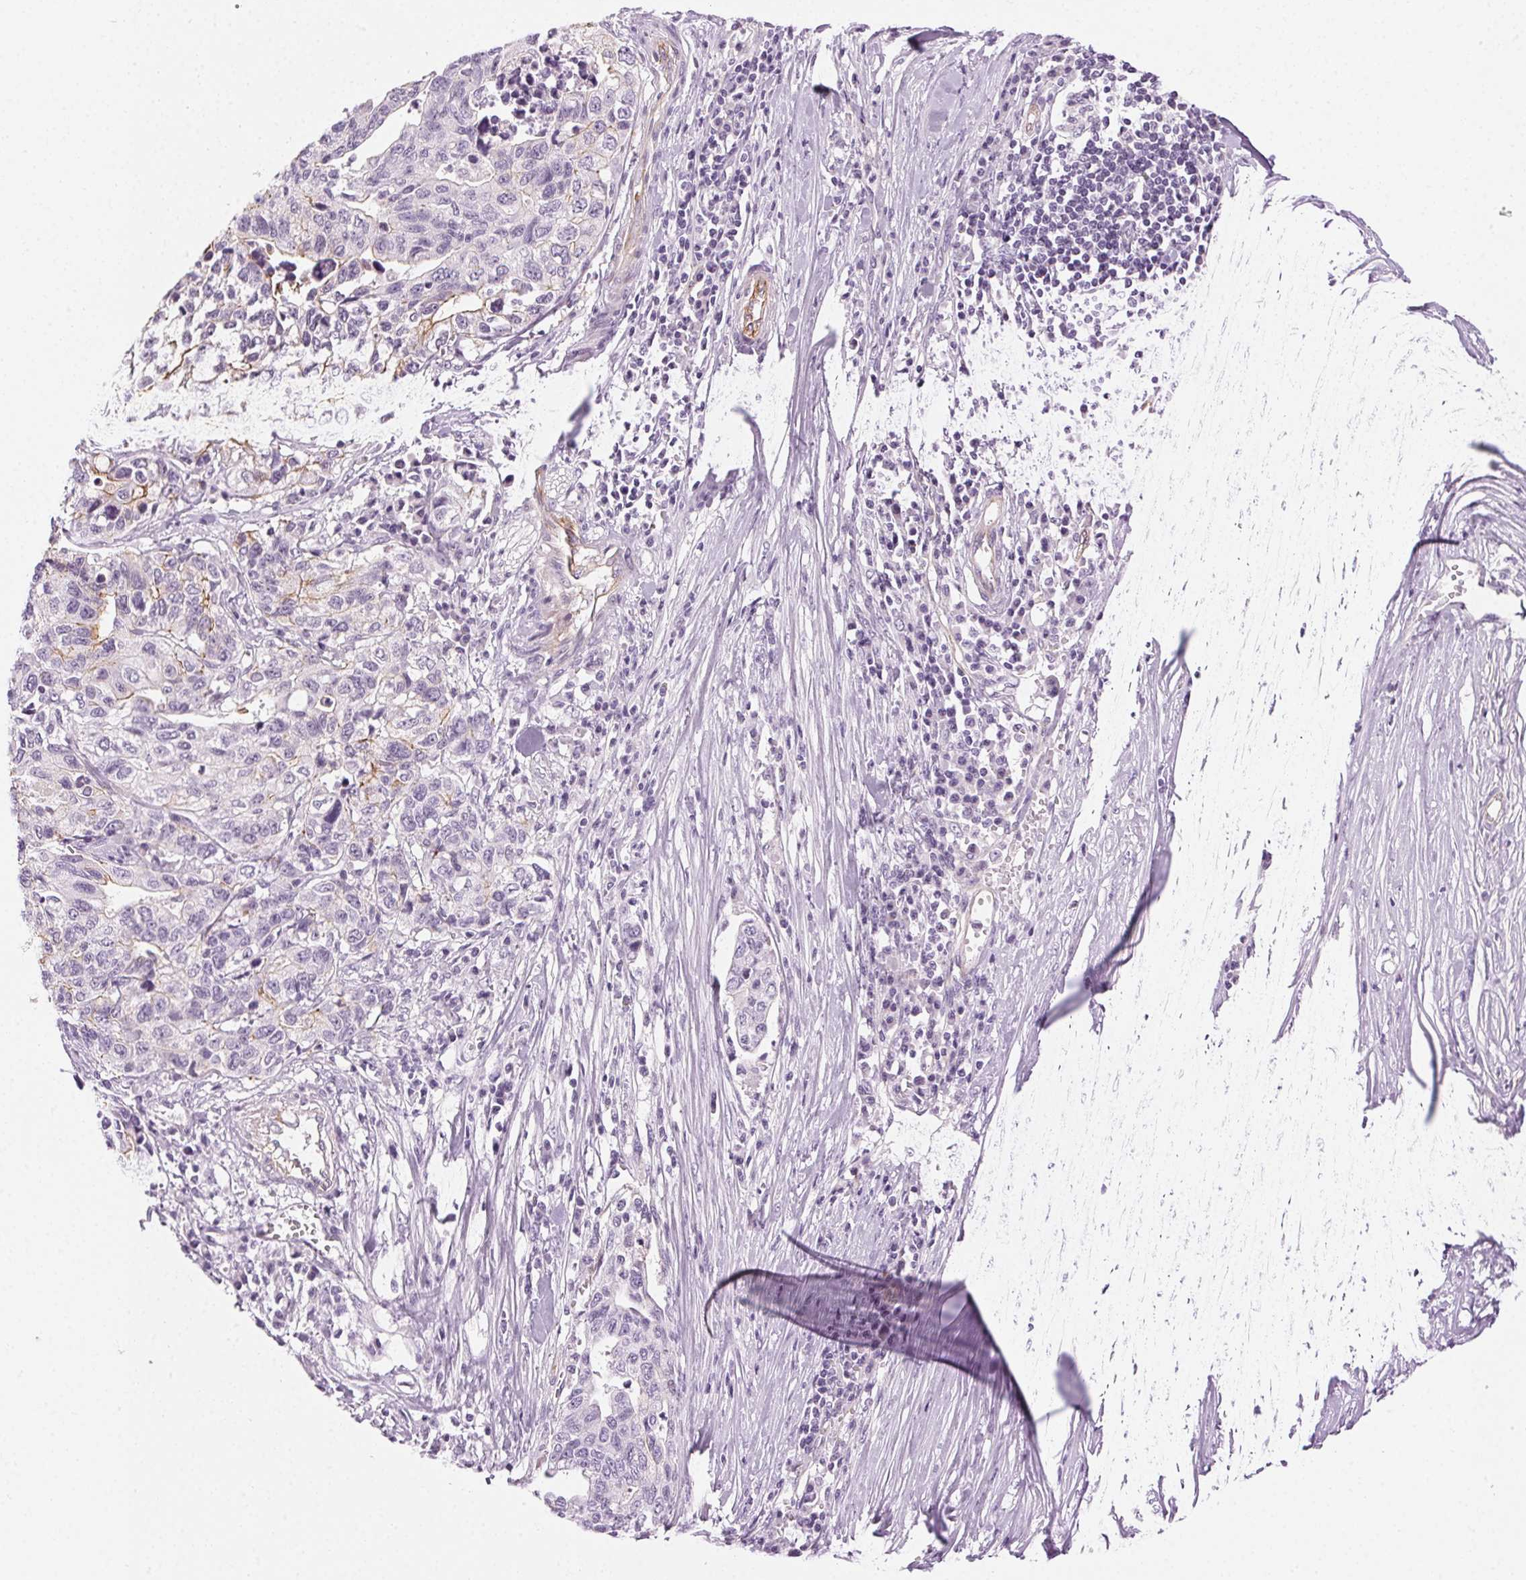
{"staining": {"intensity": "moderate", "quantity": "<25%", "location": "cytoplasmic/membranous"}, "tissue": "stomach cancer", "cell_type": "Tumor cells", "image_type": "cancer", "snomed": [{"axis": "morphology", "description": "Adenocarcinoma, NOS"}, {"axis": "topography", "description": "Stomach, upper"}], "caption": "IHC histopathology image of neoplastic tissue: human adenocarcinoma (stomach) stained using immunohistochemistry (IHC) shows low levels of moderate protein expression localized specifically in the cytoplasmic/membranous of tumor cells, appearing as a cytoplasmic/membranous brown color.", "gene": "AIF1L", "patient": {"sex": "female", "age": 67}}